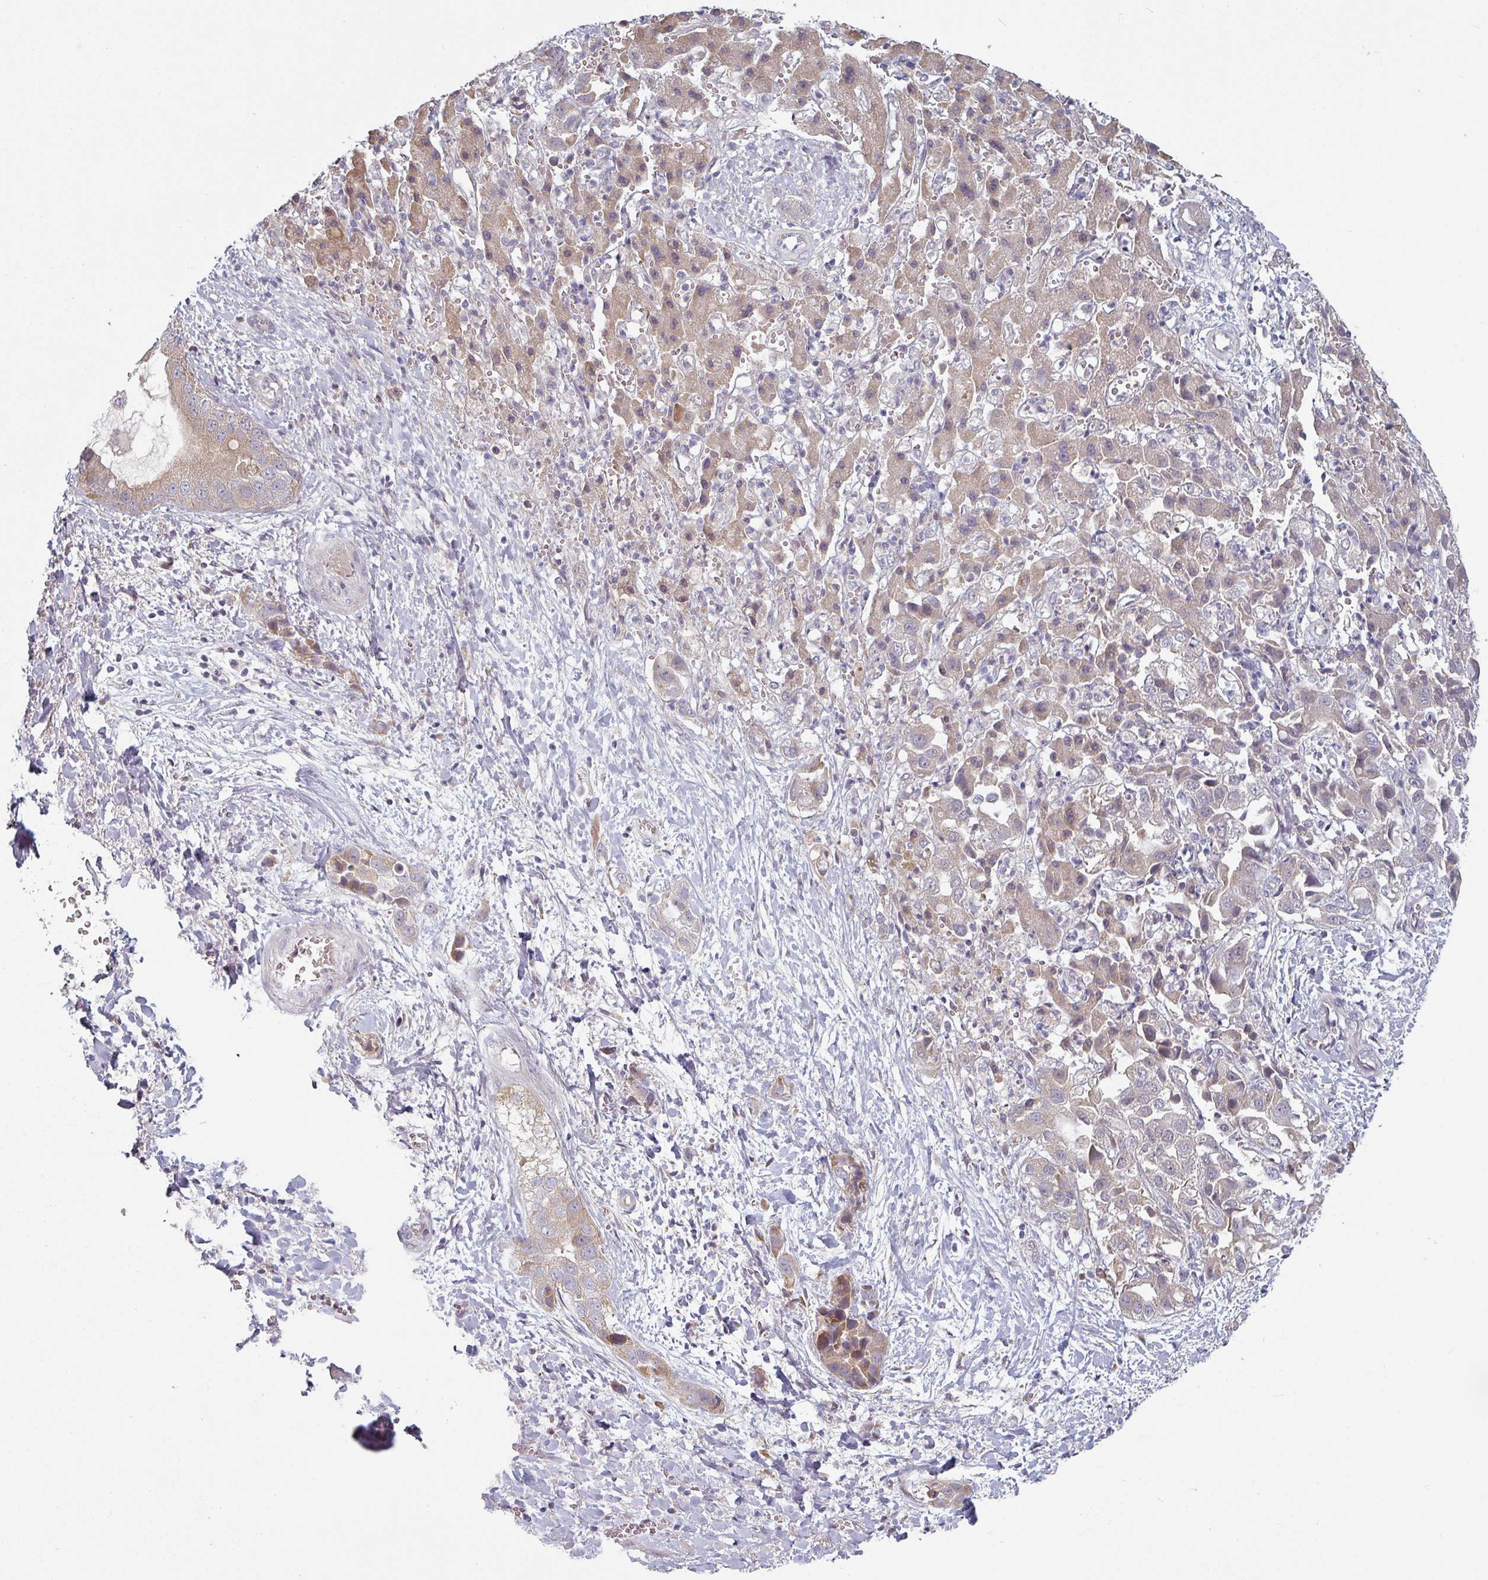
{"staining": {"intensity": "weak", "quantity": "<25%", "location": "cytoplasmic/membranous"}, "tissue": "liver cancer", "cell_type": "Tumor cells", "image_type": "cancer", "snomed": [{"axis": "morphology", "description": "Cholangiocarcinoma"}, {"axis": "topography", "description": "Liver"}], "caption": "Liver cholangiocarcinoma stained for a protein using immunohistochemistry exhibits no positivity tumor cells.", "gene": "PLEKHJ1", "patient": {"sex": "female", "age": 52}}